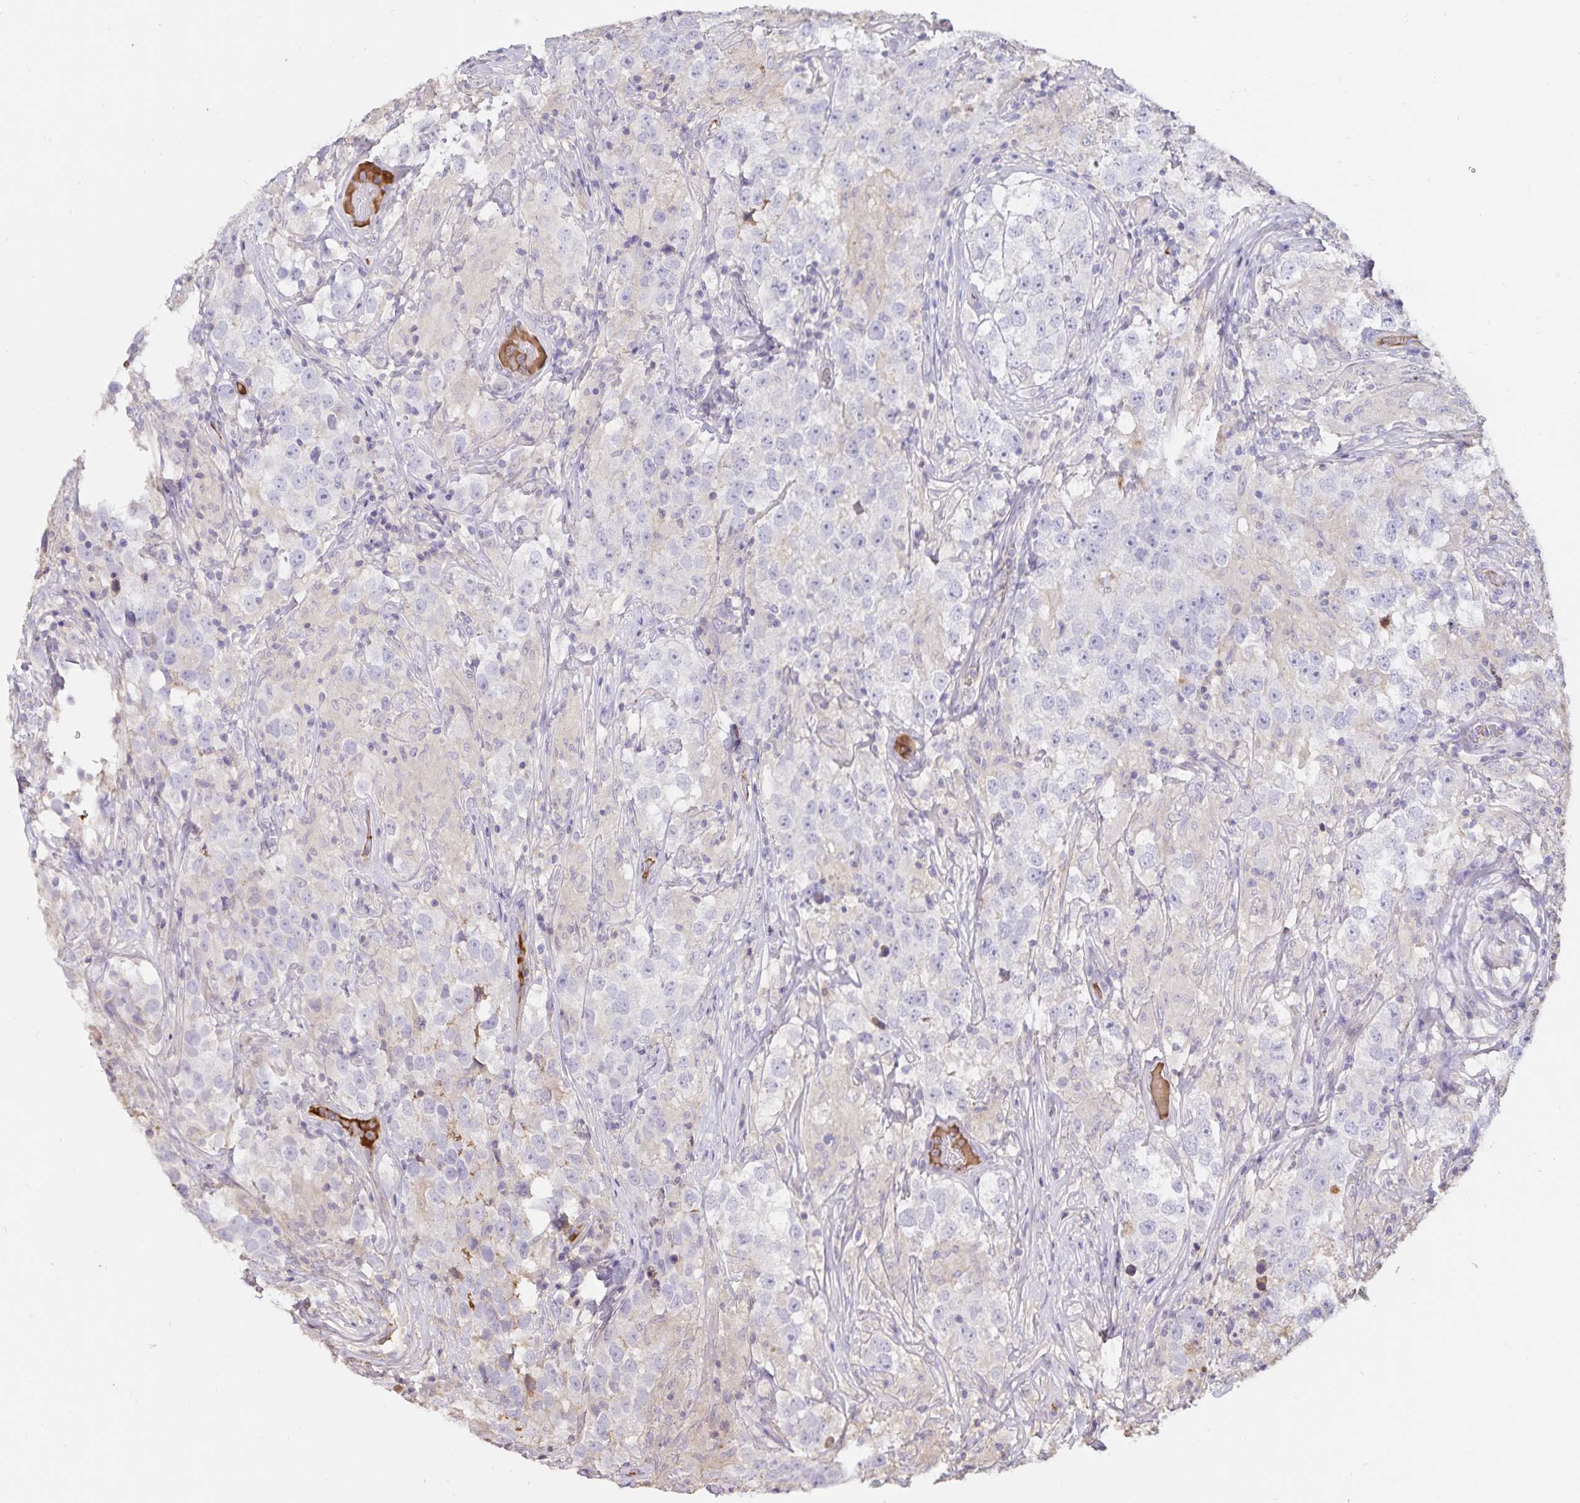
{"staining": {"intensity": "negative", "quantity": "none", "location": "none"}, "tissue": "testis cancer", "cell_type": "Tumor cells", "image_type": "cancer", "snomed": [{"axis": "morphology", "description": "Seminoma, NOS"}, {"axis": "topography", "description": "Testis"}], "caption": "DAB immunohistochemical staining of testis cancer reveals no significant positivity in tumor cells.", "gene": "FGG", "patient": {"sex": "male", "age": 46}}